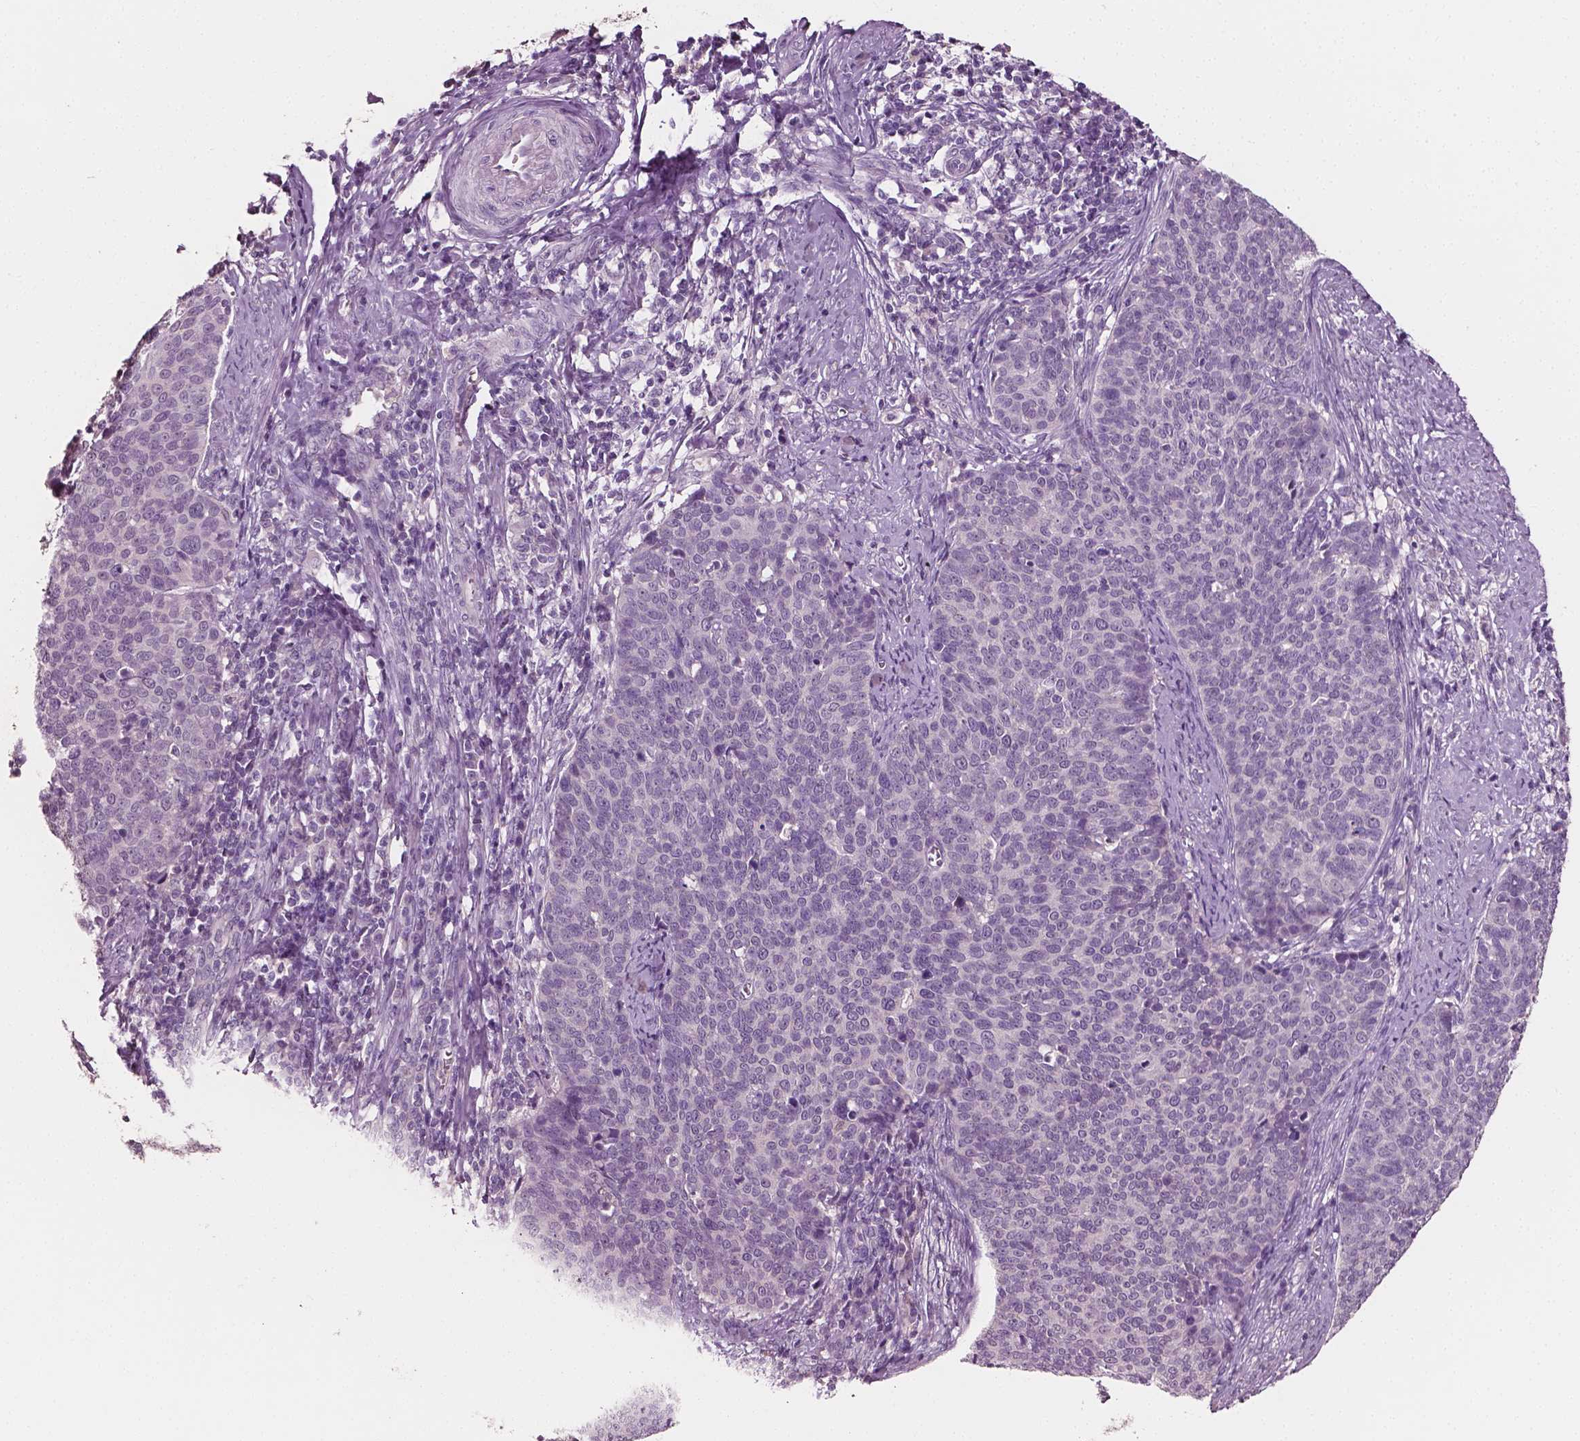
{"staining": {"intensity": "negative", "quantity": "none", "location": "none"}, "tissue": "cervical cancer", "cell_type": "Tumor cells", "image_type": "cancer", "snomed": [{"axis": "morphology", "description": "Normal tissue, NOS"}, {"axis": "morphology", "description": "Squamous cell carcinoma, NOS"}, {"axis": "topography", "description": "Cervix"}], "caption": "DAB immunohistochemical staining of human cervical squamous cell carcinoma exhibits no significant positivity in tumor cells. Nuclei are stained in blue.", "gene": "PLA2R1", "patient": {"sex": "female", "age": 39}}